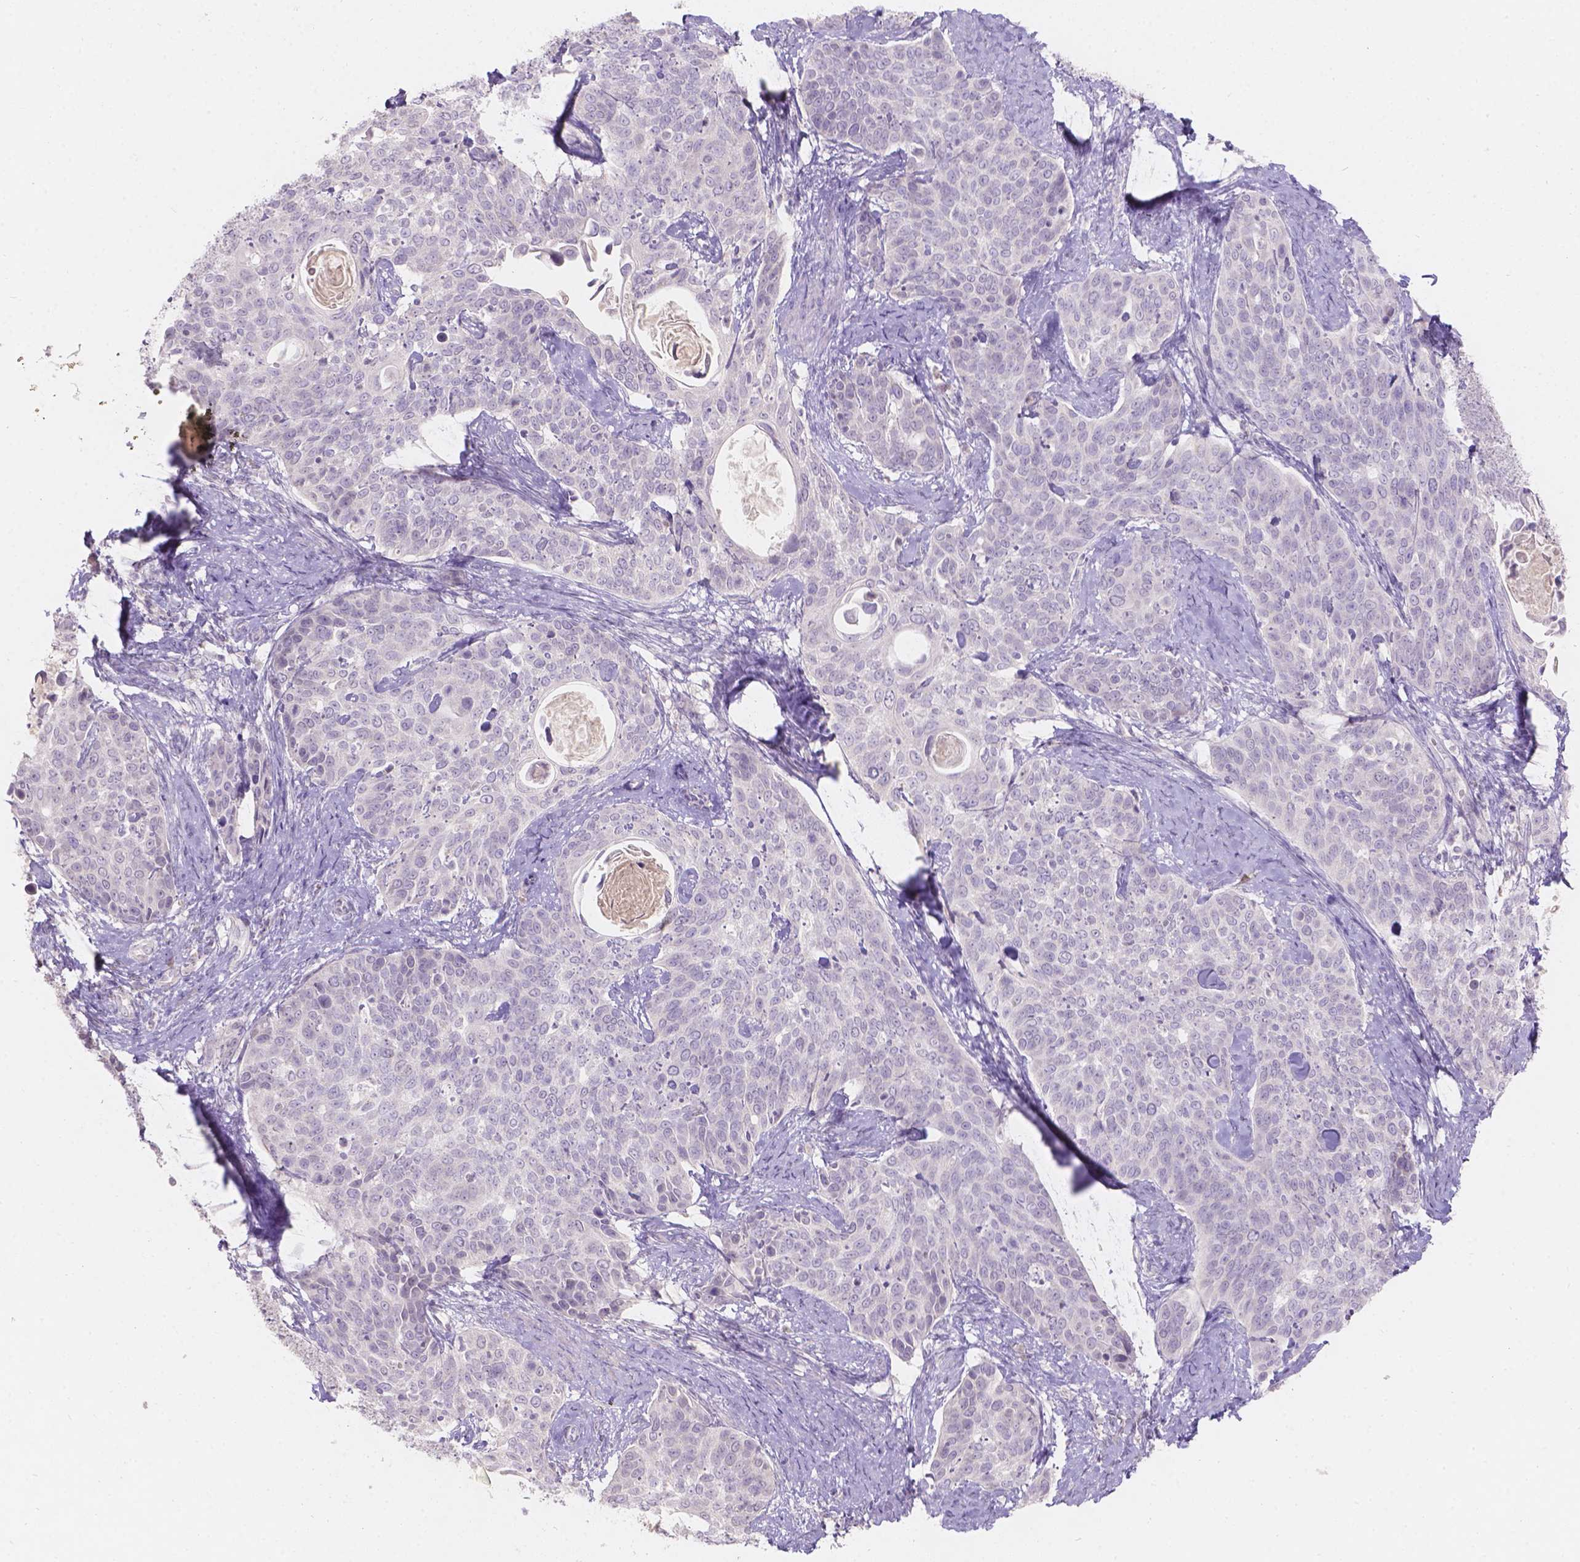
{"staining": {"intensity": "negative", "quantity": "none", "location": "none"}, "tissue": "cervical cancer", "cell_type": "Tumor cells", "image_type": "cancer", "snomed": [{"axis": "morphology", "description": "Squamous cell carcinoma, NOS"}, {"axis": "topography", "description": "Cervix"}], "caption": "Immunohistochemical staining of human squamous cell carcinoma (cervical) demonstrates no significant staining in tumor cells. The staining was performed using DAB (3,3'-diaminobenzidine) to visualize the protein expression in brown, while the nuclei were stained in blue with hematoxylin (Magnification: 20x).", "gene": "DCAF4L1", "patient": {"sex": "female", "age": 69}}